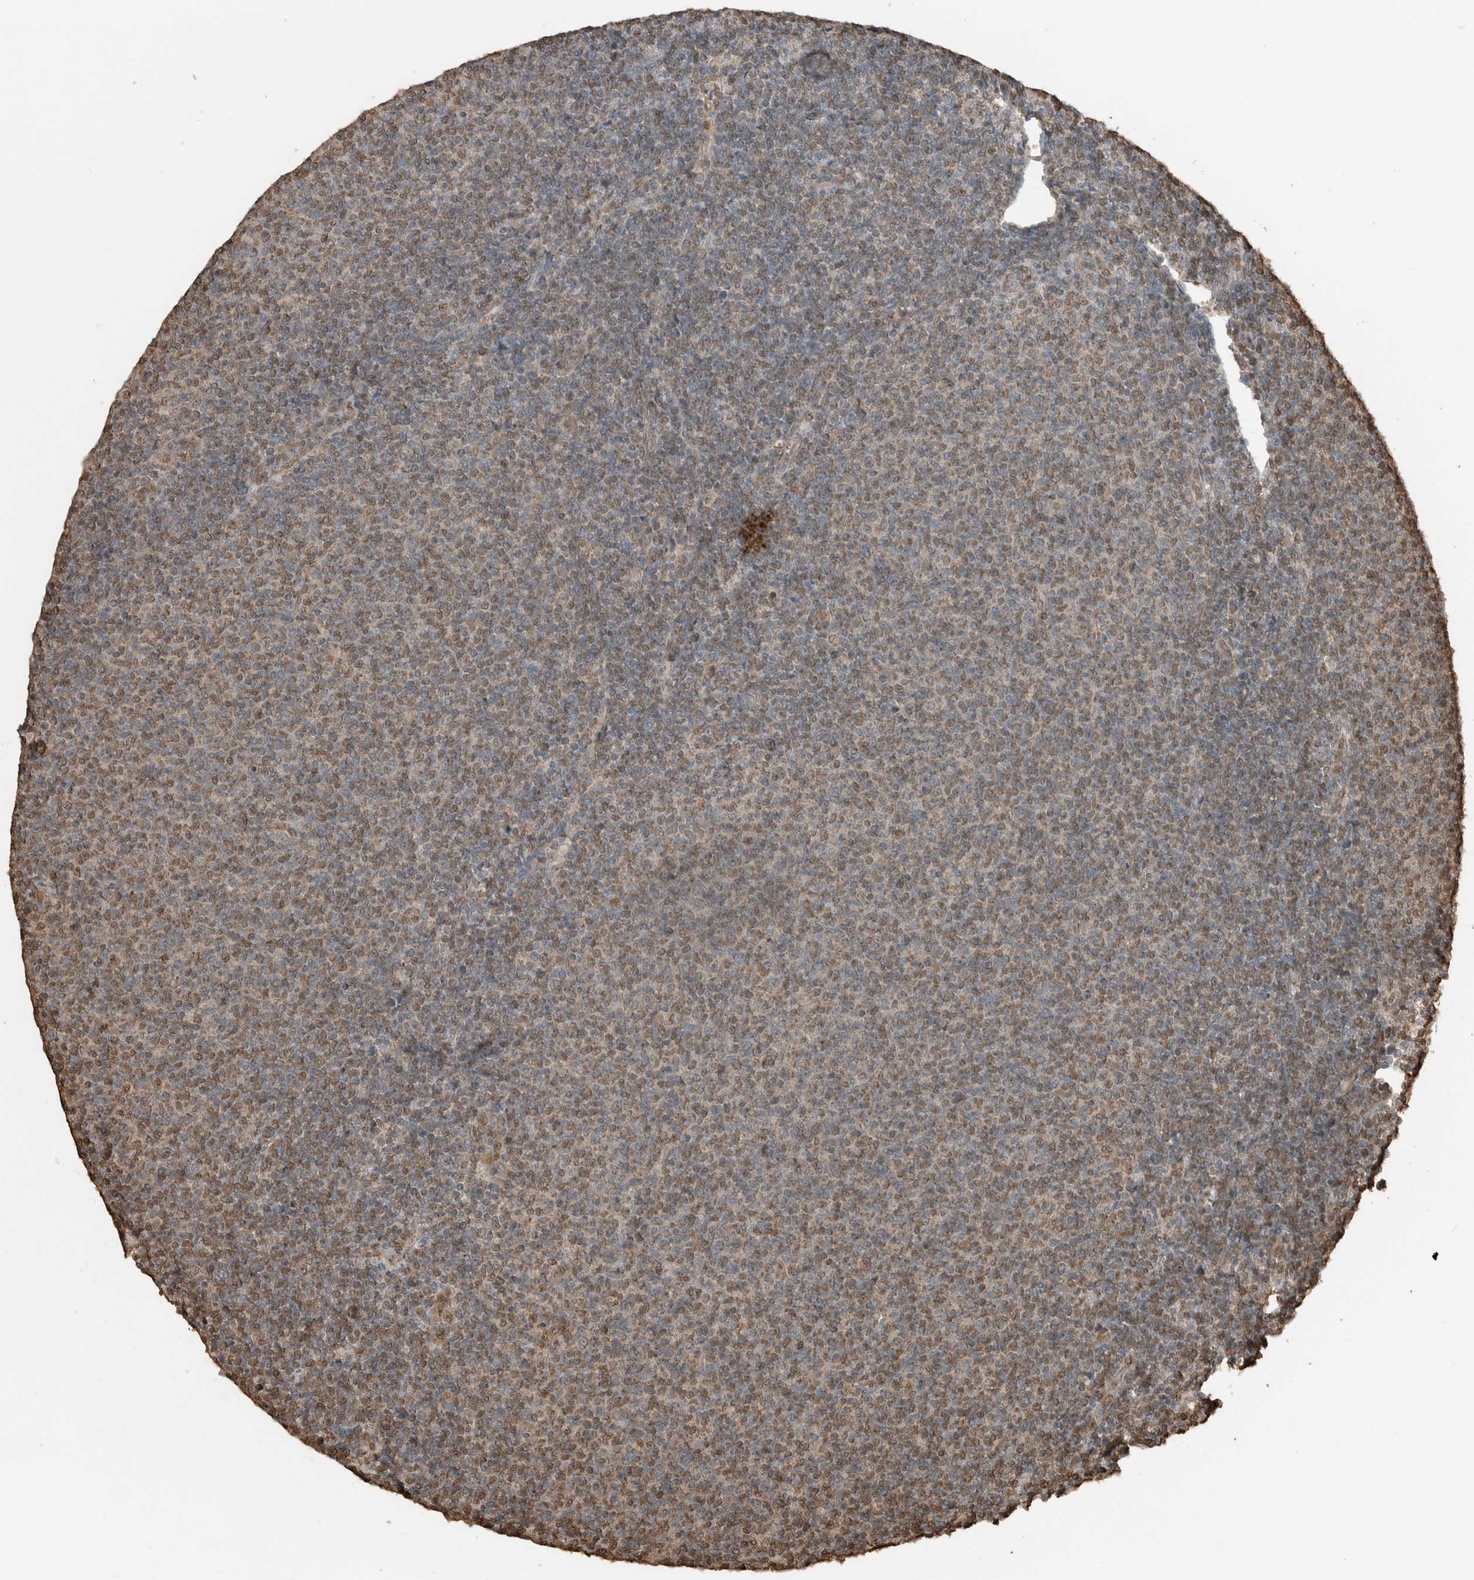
{"staining": {"intensity": "moderate", "quantity": "25%-75%", "location": "nuclear"}, "tissue": "lymphoma", "cell_type": "Tumor cells", "image_type": "cancer", "snomed": [{"axis": "morphology", "description": "Malignant lymphoma, non-Hodgkin's type, Low grade"}, {"axis": "topography", "description": "Lymph node"}], "caption": "Malignant lymphoma, non-Hodgkin's type (low-grade) stained for a protein (brown) demonstrates moderate nuclear positive staining in approximately 25%-75% of tumor cells.", "gene": "BLZF1", "patient": {"sex": "male", "age": 66}}